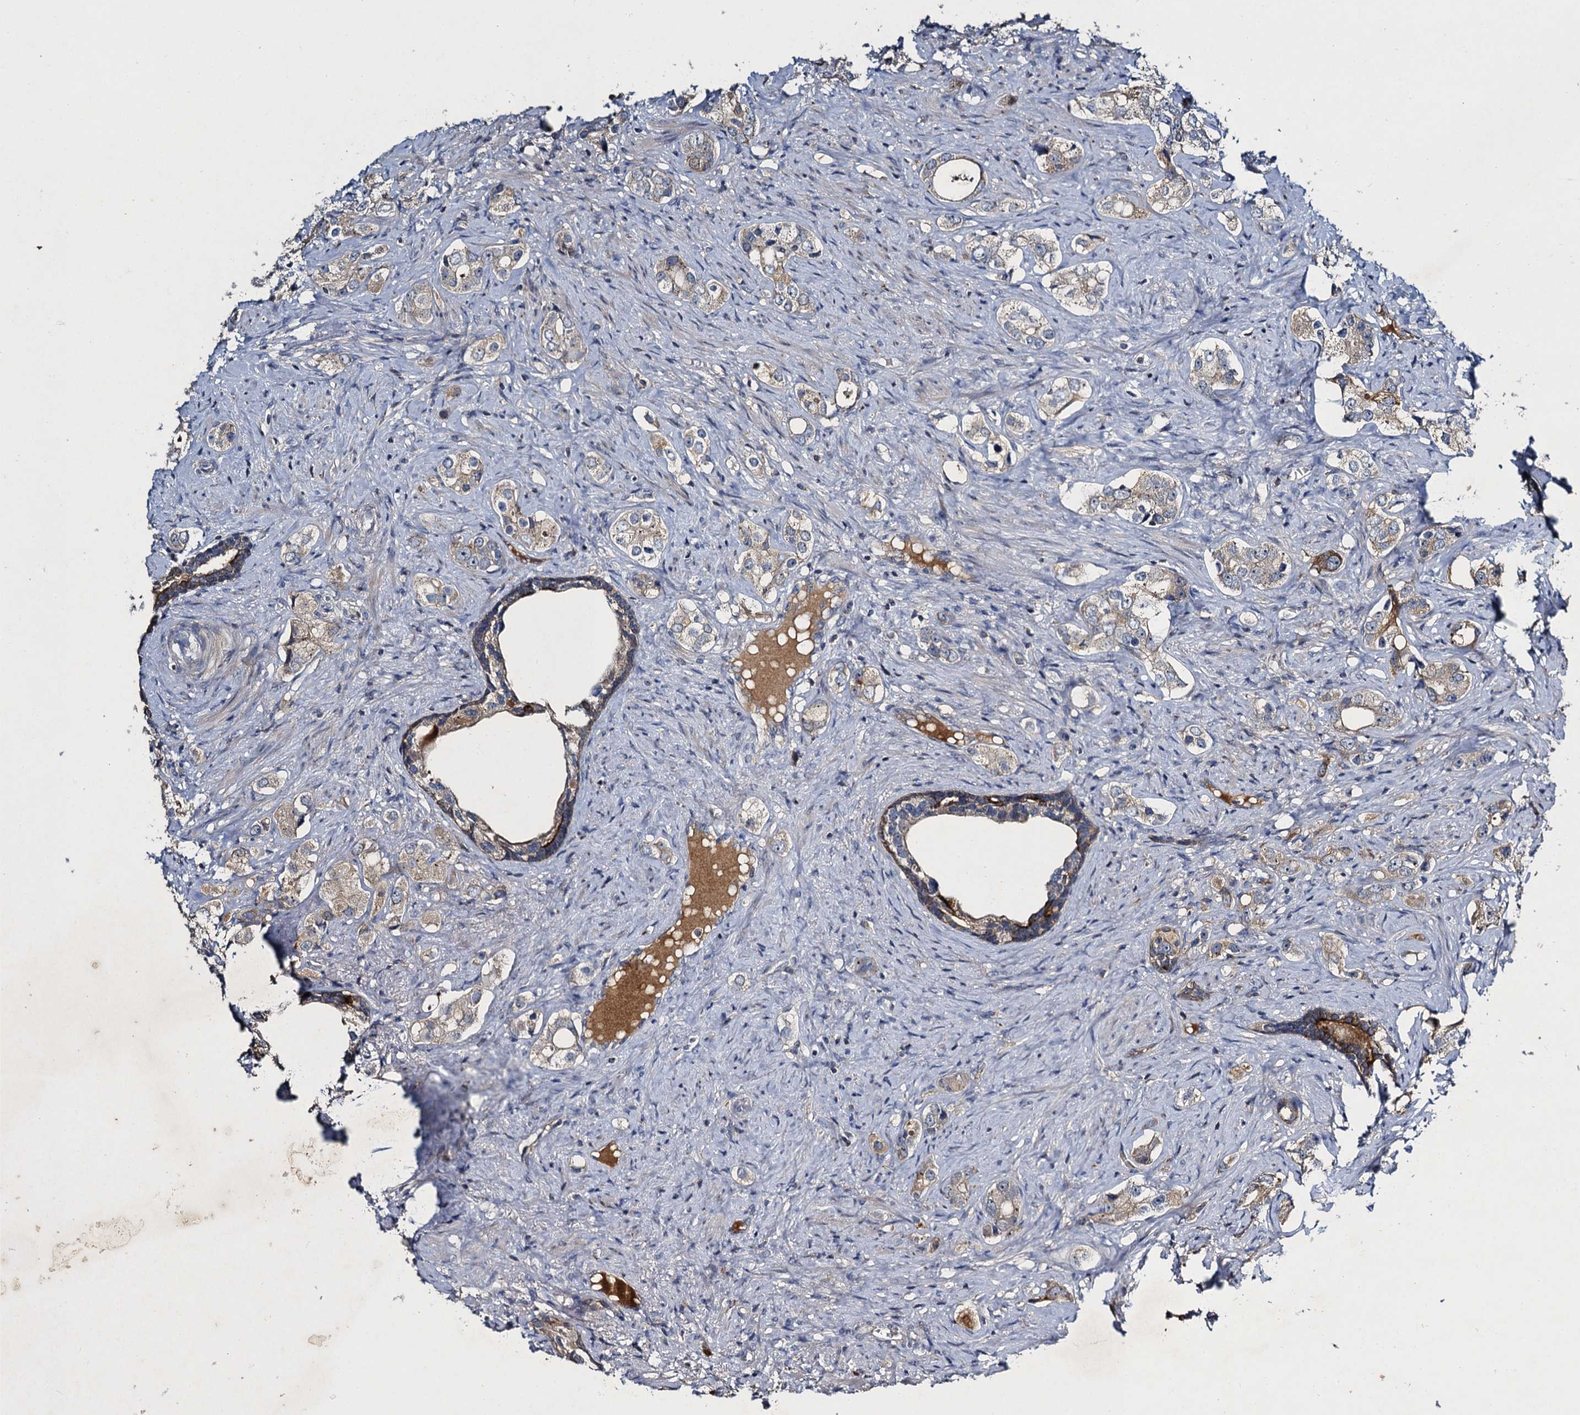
{"staining": {"intensity": "weak", "quantity": "<25%", "location": "cytoplasmic/membranous"}, "tissue": "prostate cancer", "cell_type": "Tumor cells", "image_type": "cancer", "snomed": [{"axis": "morphology", "description": "Adenocarcinoma, High grade"}, {"axis": "topography", "description": "Prostate"}], "caption": "DAB (3,3'-diaminobenzidine) immunohistochemical staining of human prostate cancer (adenocarcinoma (high-grade)) reveals no significant expression in tumor cells.", "gene": "SLC11A2", "patient": {"sex": "male", "age": 63}}